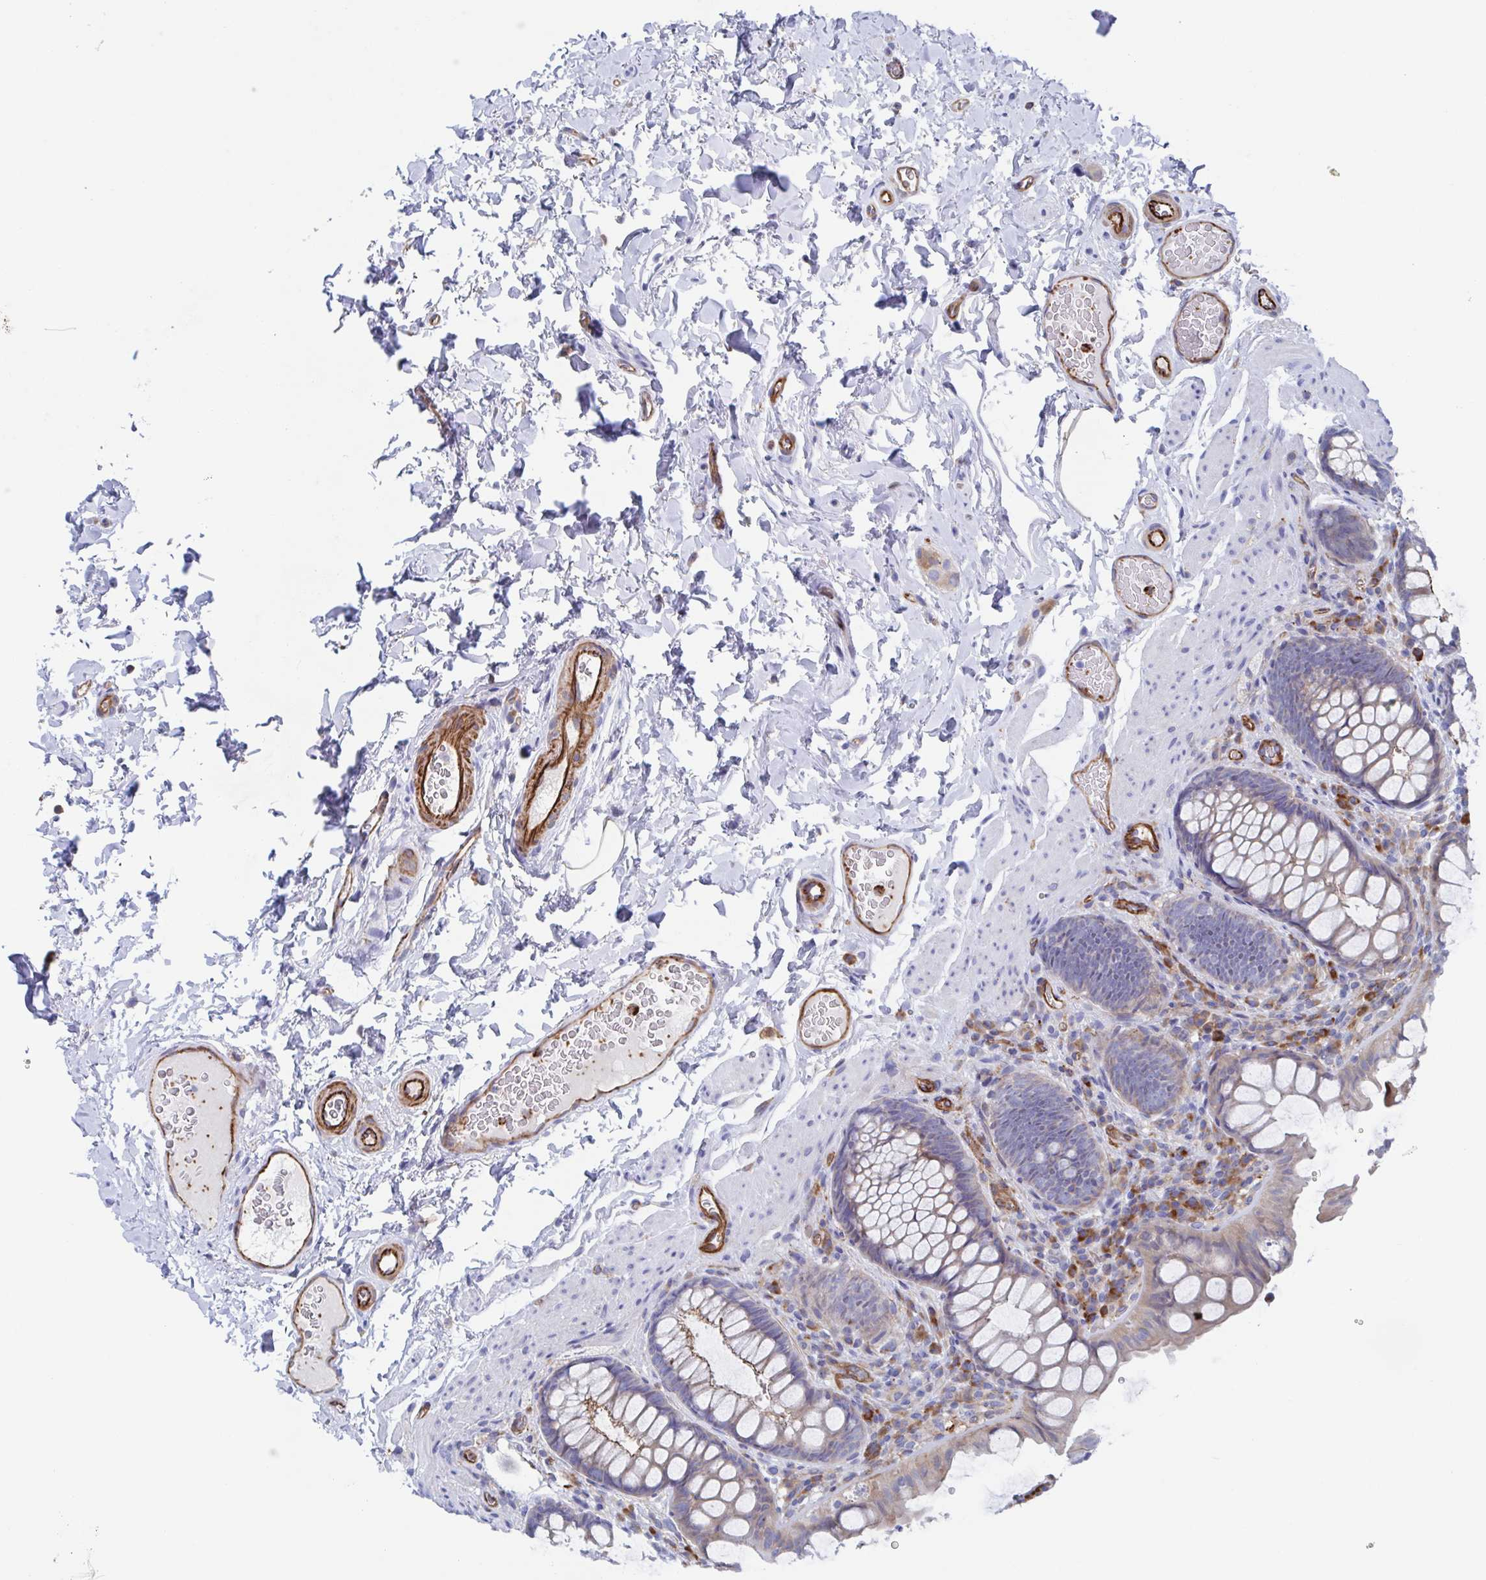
{"staining": {"intensity": "weak", "quantity": "<25%", "location": "cytoplasmic/membranous"}, "tissue": "rectum", "cell_type": "Glandular cells", "image_type": "normal", "snomed": [{"axis": "morphology", "description": "Normal tissue, NOS"}, {"axis": "topography", "description": "Rectum"}], "caption": "There is no significant positivity in glandular cells of rectum. (Stains: DAB immunohistochemistry (IHC) with hematoxylin counter stain, Microscopy: brightfield microscopy at high magnification).", "gene": "KLC3", "patient": {"sex": "female", "age": 69}}